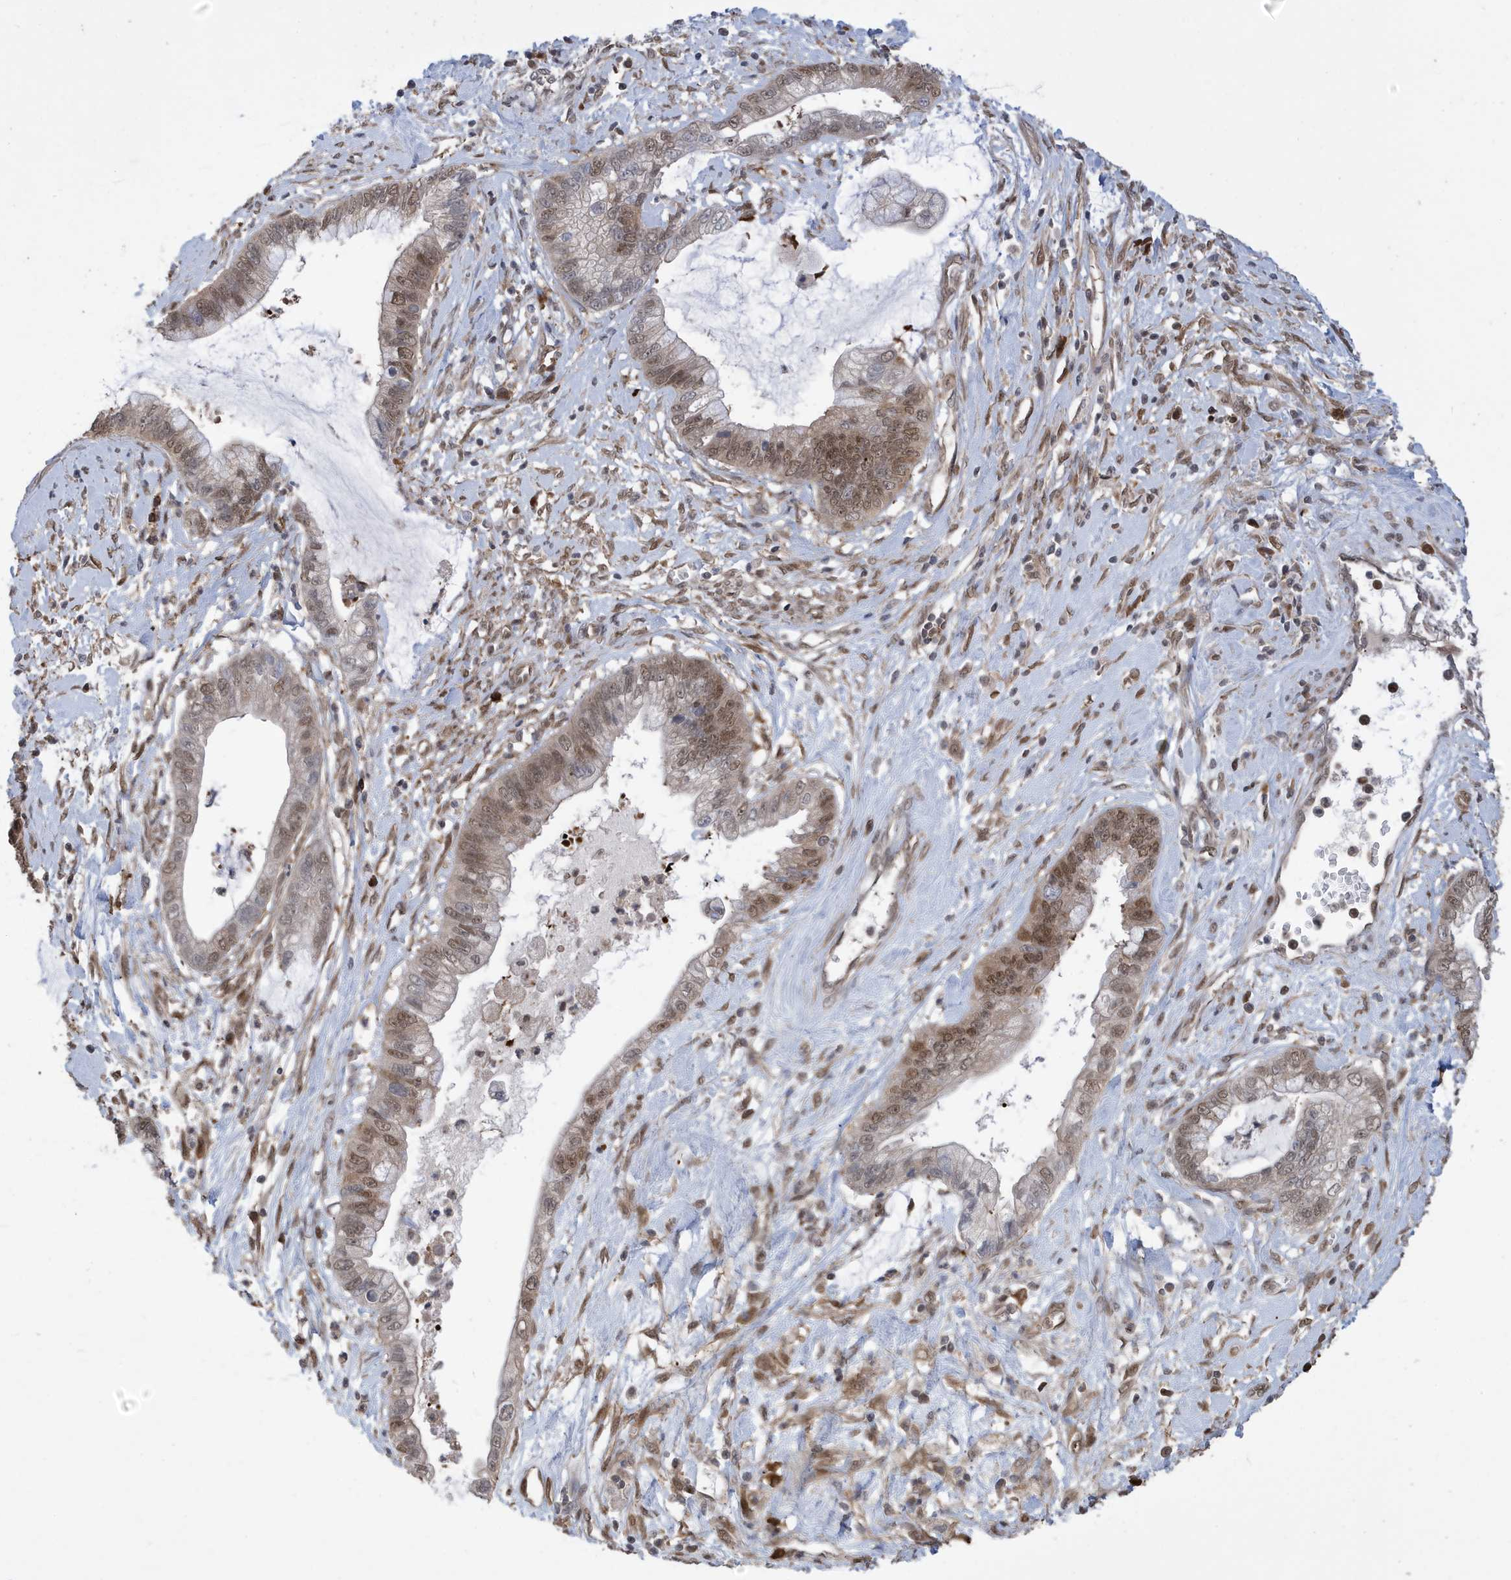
{"staining": {"intensity": "moderate", "quantity": ">75%", "location": "cytoplasmic/membranous,nuclear"}, "tissue": "cervical cancer", "cell_type": "Tumor cells", "image_type": "cancer", "snomed": [{"axis": "morphology", "description": "Adenocarcinoma, NOS"}, {"axis": "topography", "description": "Cervix"}], "caption": "Immunohistochemistry of adenocarcinoma (cervical) exhibits medium levels of moderate cytoplasmic/membranous and nuclear positivity in approximately >75% of tumor cells. Ihc stains the protein of interest in brown and the nuclei are stained blue.", "gene": "UBQLN1", "patient": {"sex": "female", "age": 44}}